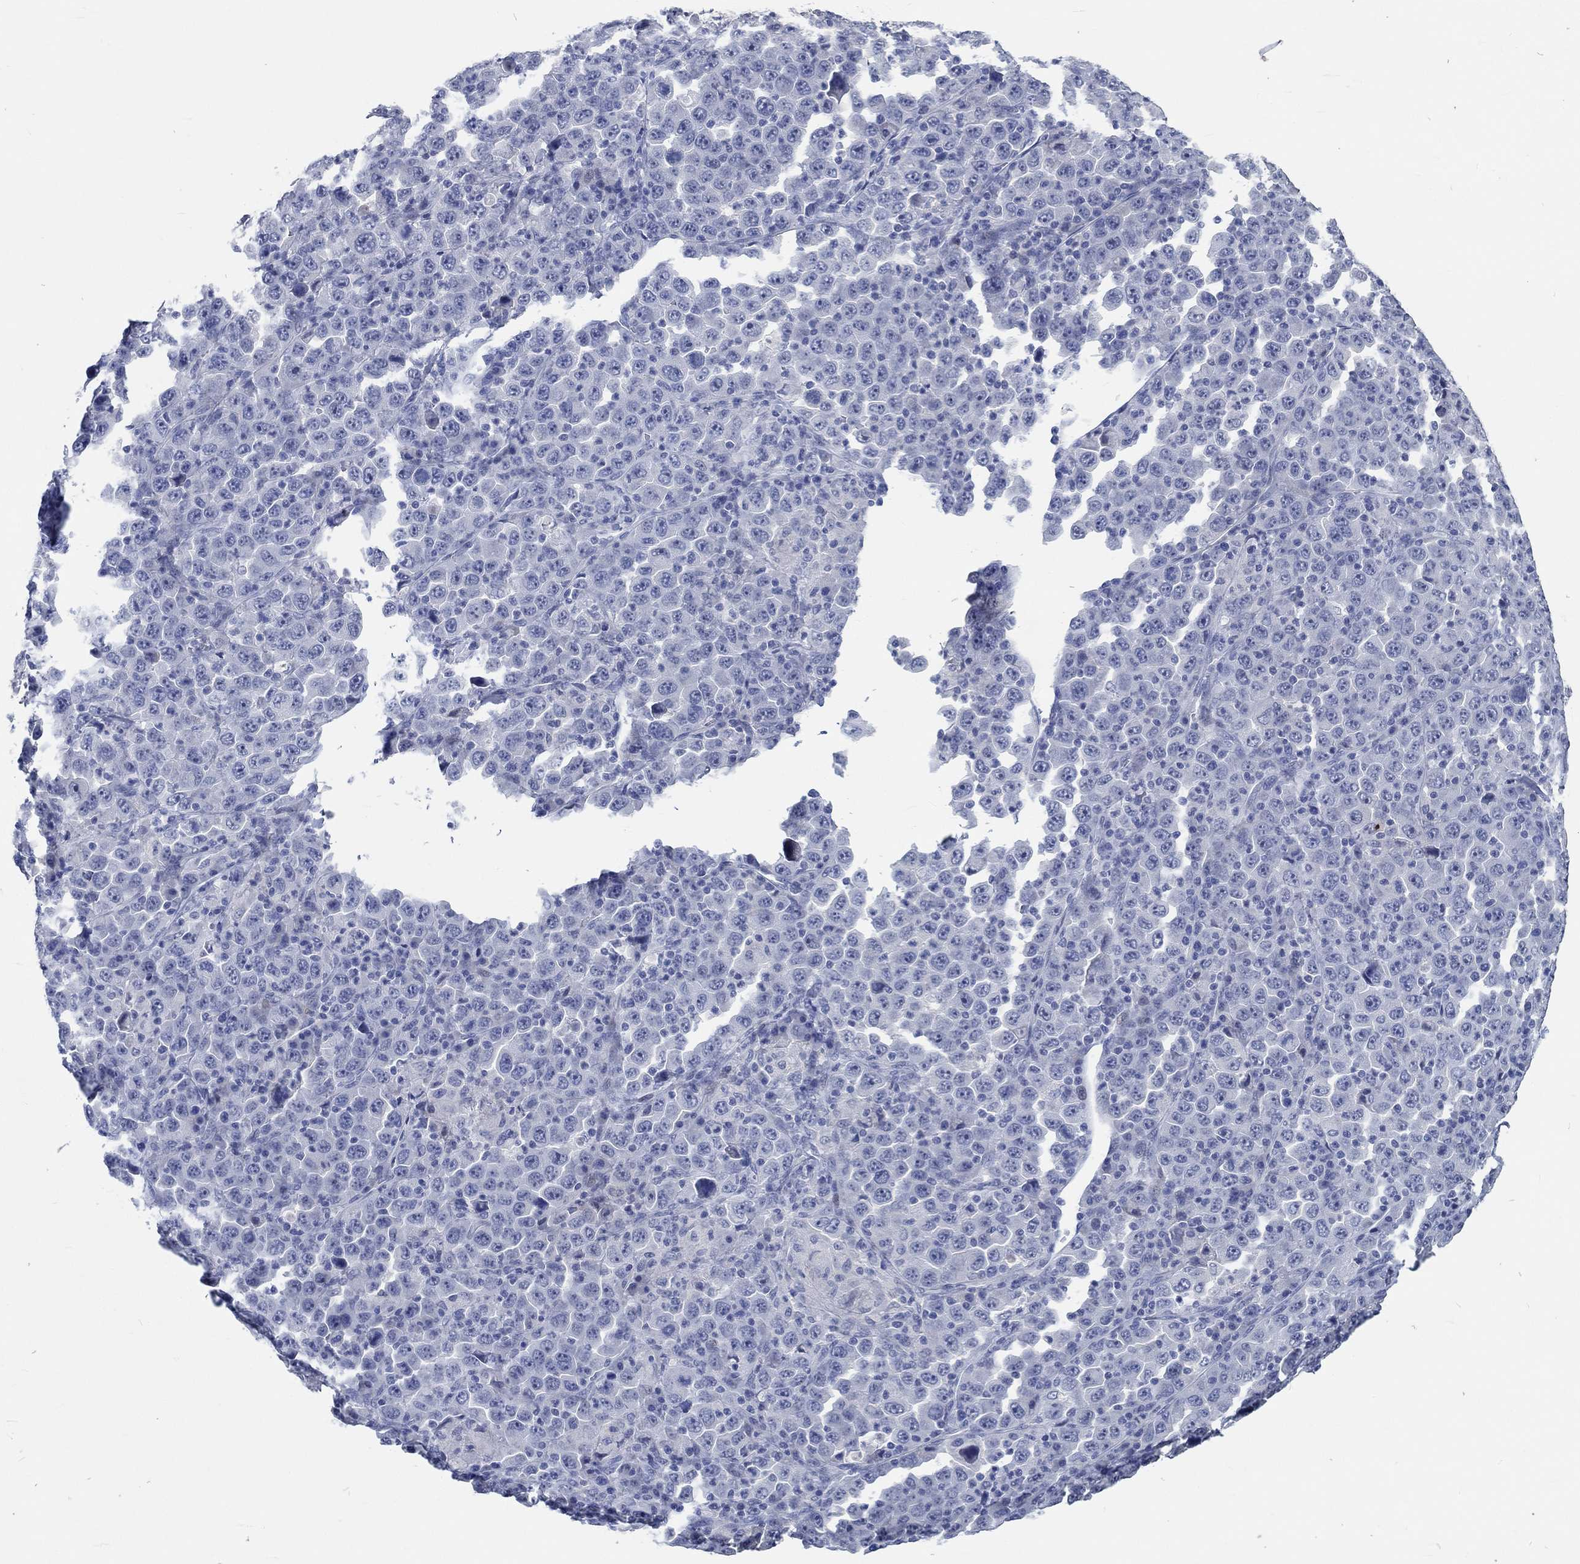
{"staining": {"intensity": "negative", "quantity": "none", "location": "none"}, "tissue": "stomach cancer", "cell_type": "Tumor cells", "image_type": "cancer", "snomed": [{"axis": "morphology", "description": "Normal tissue, NOS"}, {"axis": "morphology", "description": "Adenocarcinoma, NOS"}, {"axis": "topography", "description": "Stomach, upper"}, {"axis": "topography", "description": "Stomach"}], "caption": "Image shows no protein staining in tumor cells of stomach cancer tissue.", "gene": "C4orf47", "patient": {"sex": "male", "age": 59}}